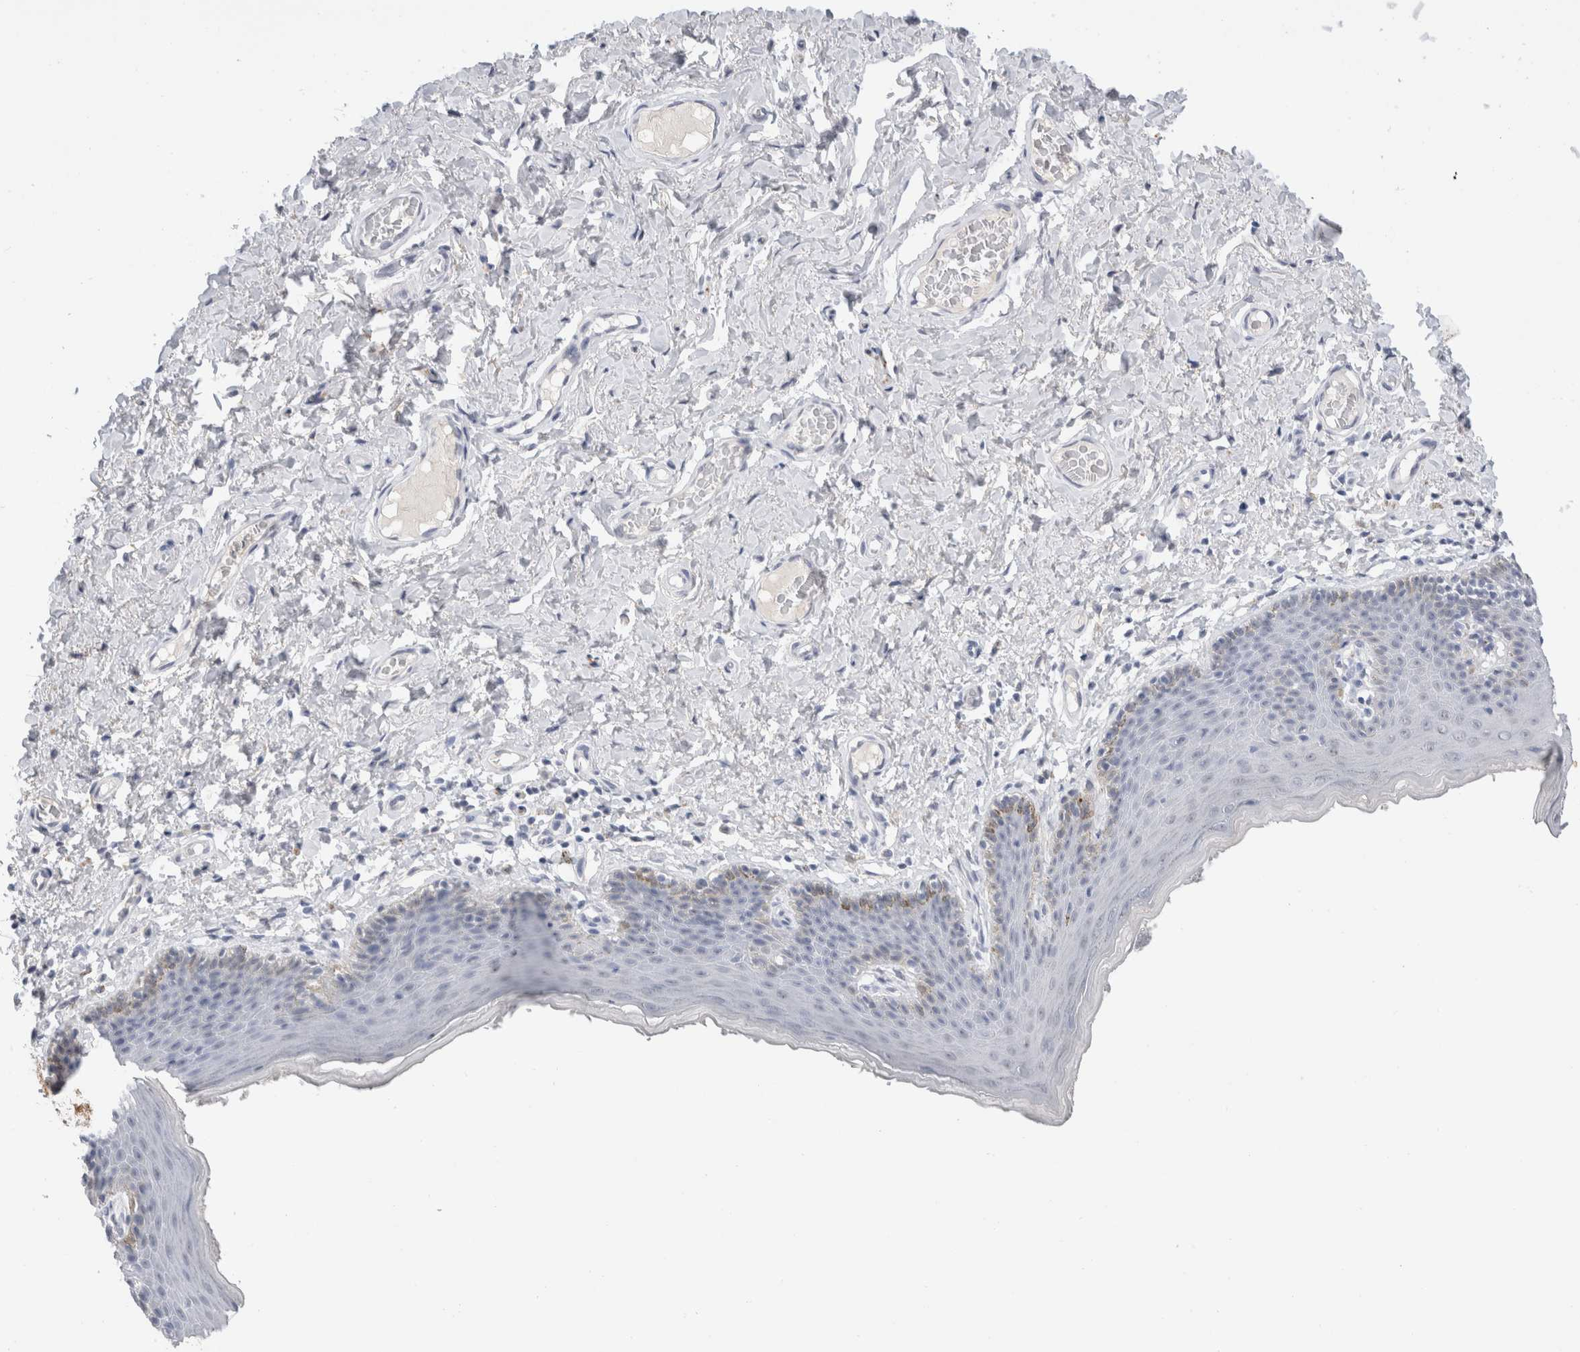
{"staining": {"intensity": "moderate", "quantity": "<25%", "location": "cytoplasmic/membranous,nuclear"}, "tissue": "skin", "cell_type": "Epidermal cells", "image_type": "normal", "snomed": [{"axis": "morphology", "description": "Normal tissue, NOS"}, {"axis": "topography", "description": "Vulva"}], "caption": "Skin stained with DAB immunohistochemistry (IHC) reveals low levels of moderate cytoplasmic/membranous,nuclear expression in about <25% of epidermal cells. Immunohistochemistry (ihc) stains the protein in brown and the nuclei are stained blue.", "gene": "CADM3", "patient": {"sex": "female", "age": 66}}